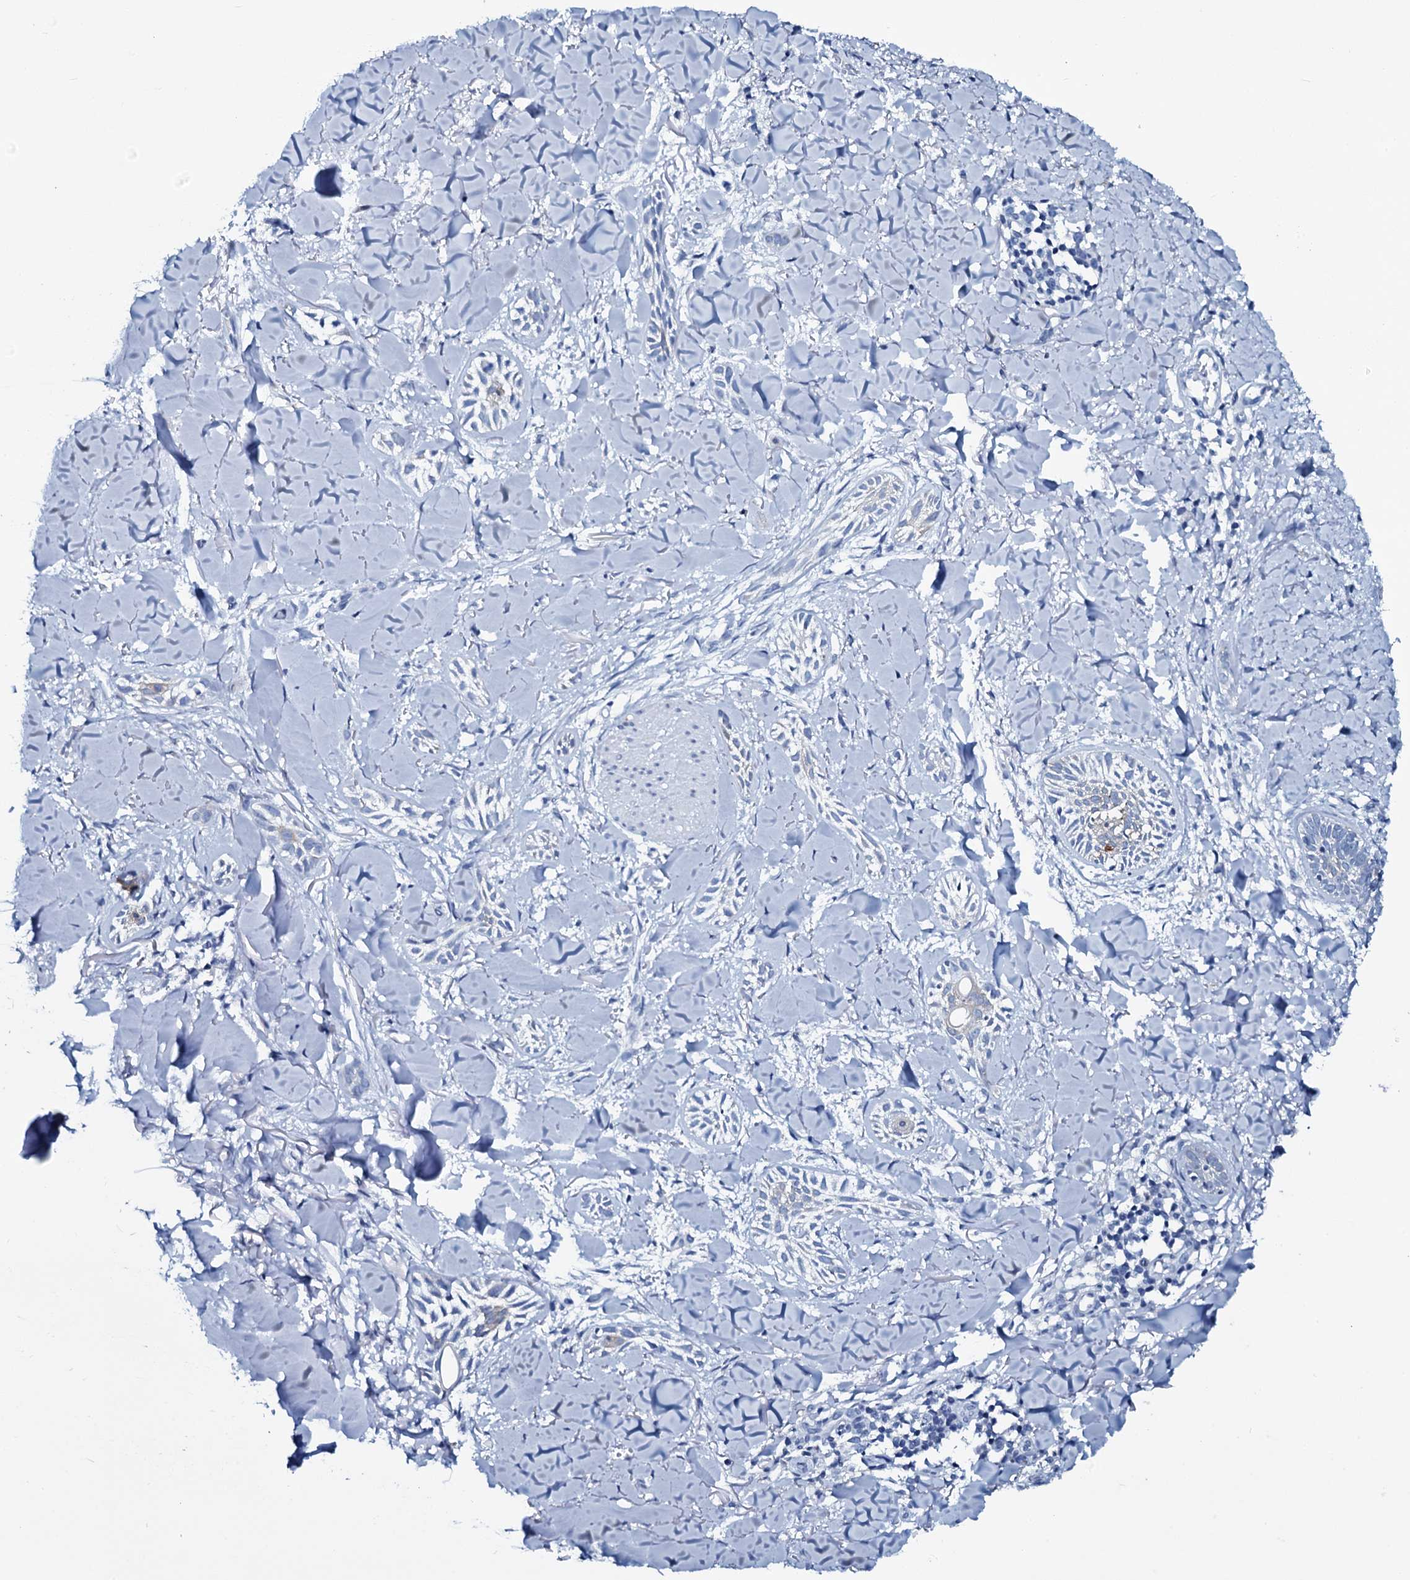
{"staining": {"intensity": "negative", "quantity": "none", "location": "none"}, "tissue": "skin cancer", "cell_type": "Tumor cells", "image_type": "cancer", "snomed": [{"axis": "morphology", "description": "Basal cell carcinoma"}, {"axis": "topography", "description": "Skin"}], "caption": "Human skin cancer stained for a protein using IHC shows no positivity in tumor cells.", "gene": "SLC4A7", "patient": {"sex": "female", "age": 59}}